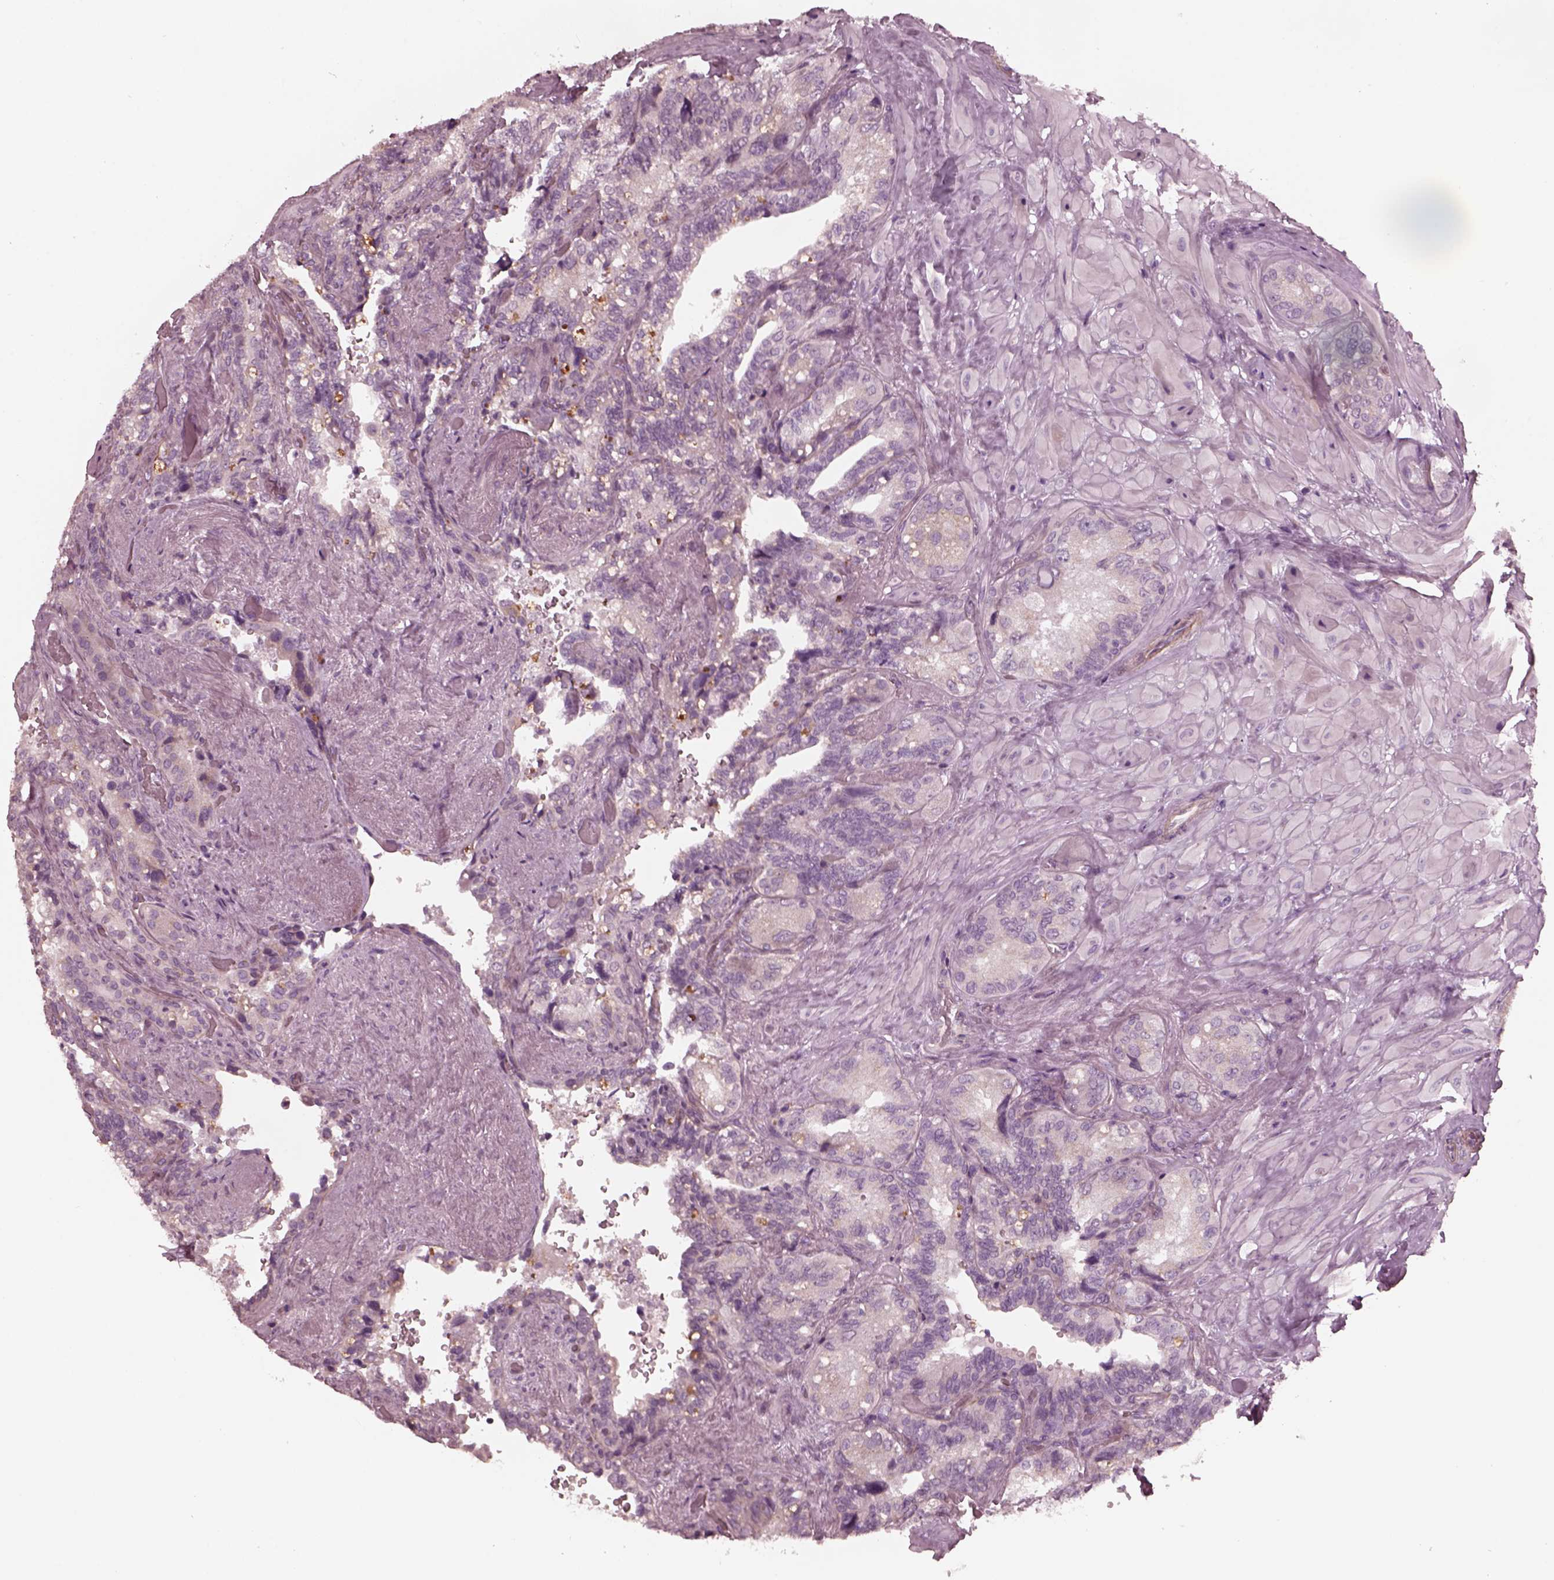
{"staining": {"intensity": "negative", "quantity": "none", "location": "none"}, "tissue": "seminal vesicle", "cell_type": "Glandular cells", "image_type": "normal", "snomed": [{"axis": "morphology", "description": "Normal tissue, NOS"}, {"axis": "topography", "description": "Seminal veicle"}], "caption": "This is an immunohistochemistry (IHC) photomicrograph of benign human seminal vesicle. There is no expression in glandular cells.", "gene": "KIF6", "patient": {"sex": "male", "age": 69}}